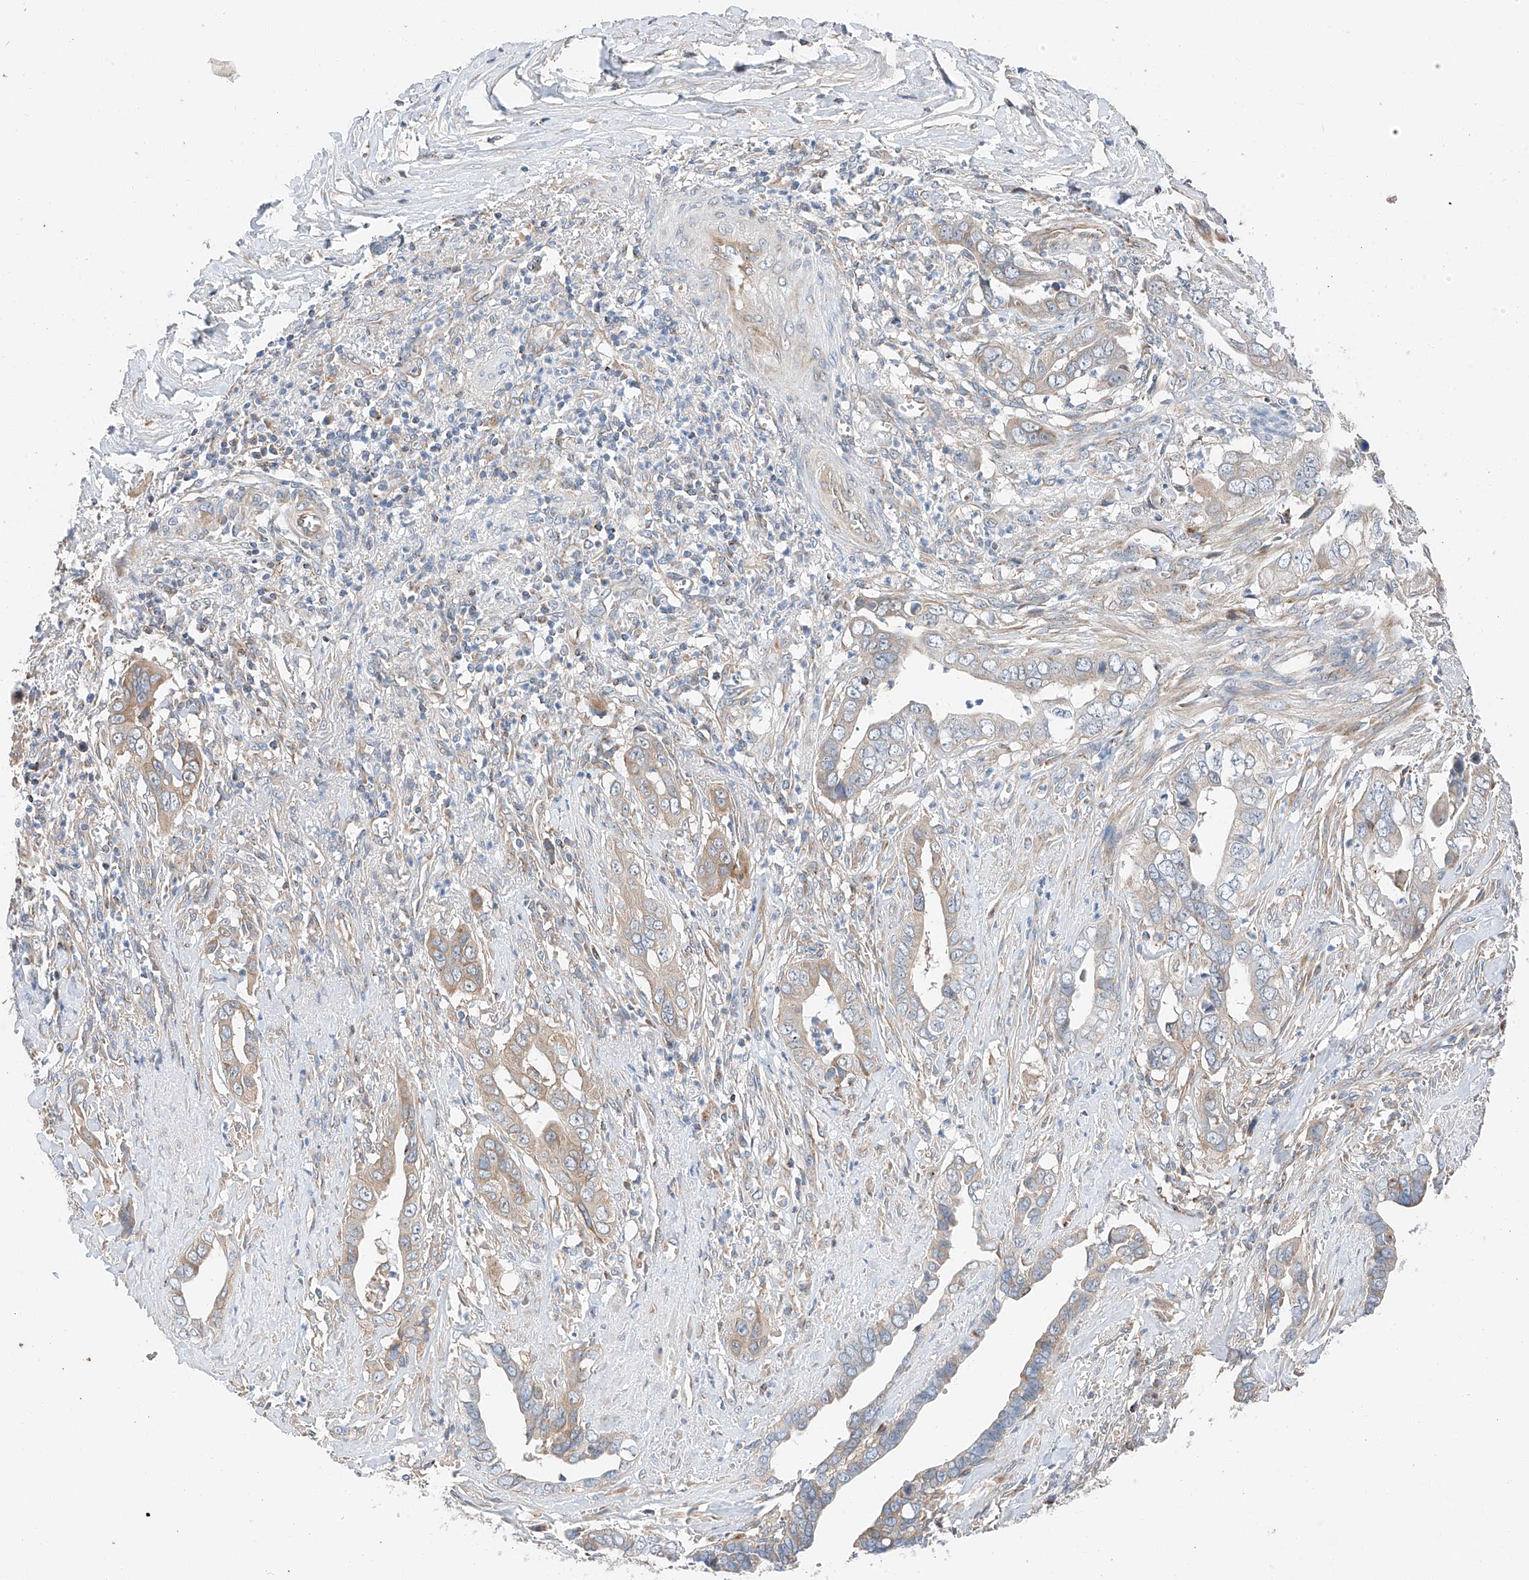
{"staining": {"intensity": "weak", "quantity": "<25%", "location": "cytoplasmic/membranous"}, "tissue": "liver cancer", "cell_type": "Tumor cells", "image_type": "cancer", "snomed": [{"axis": "morphology", "description": "Cholangiocarcinoma"}, {"axis": "topography", "description": "Liver"}], "caption": "This is an immunohistochemistry (IHC) image of human liver cancer (cholangiocarcinoma). There is no expression in tumor cells.", "gene": "RUSC1", "patient": {"sex": "female", "age": 79}}